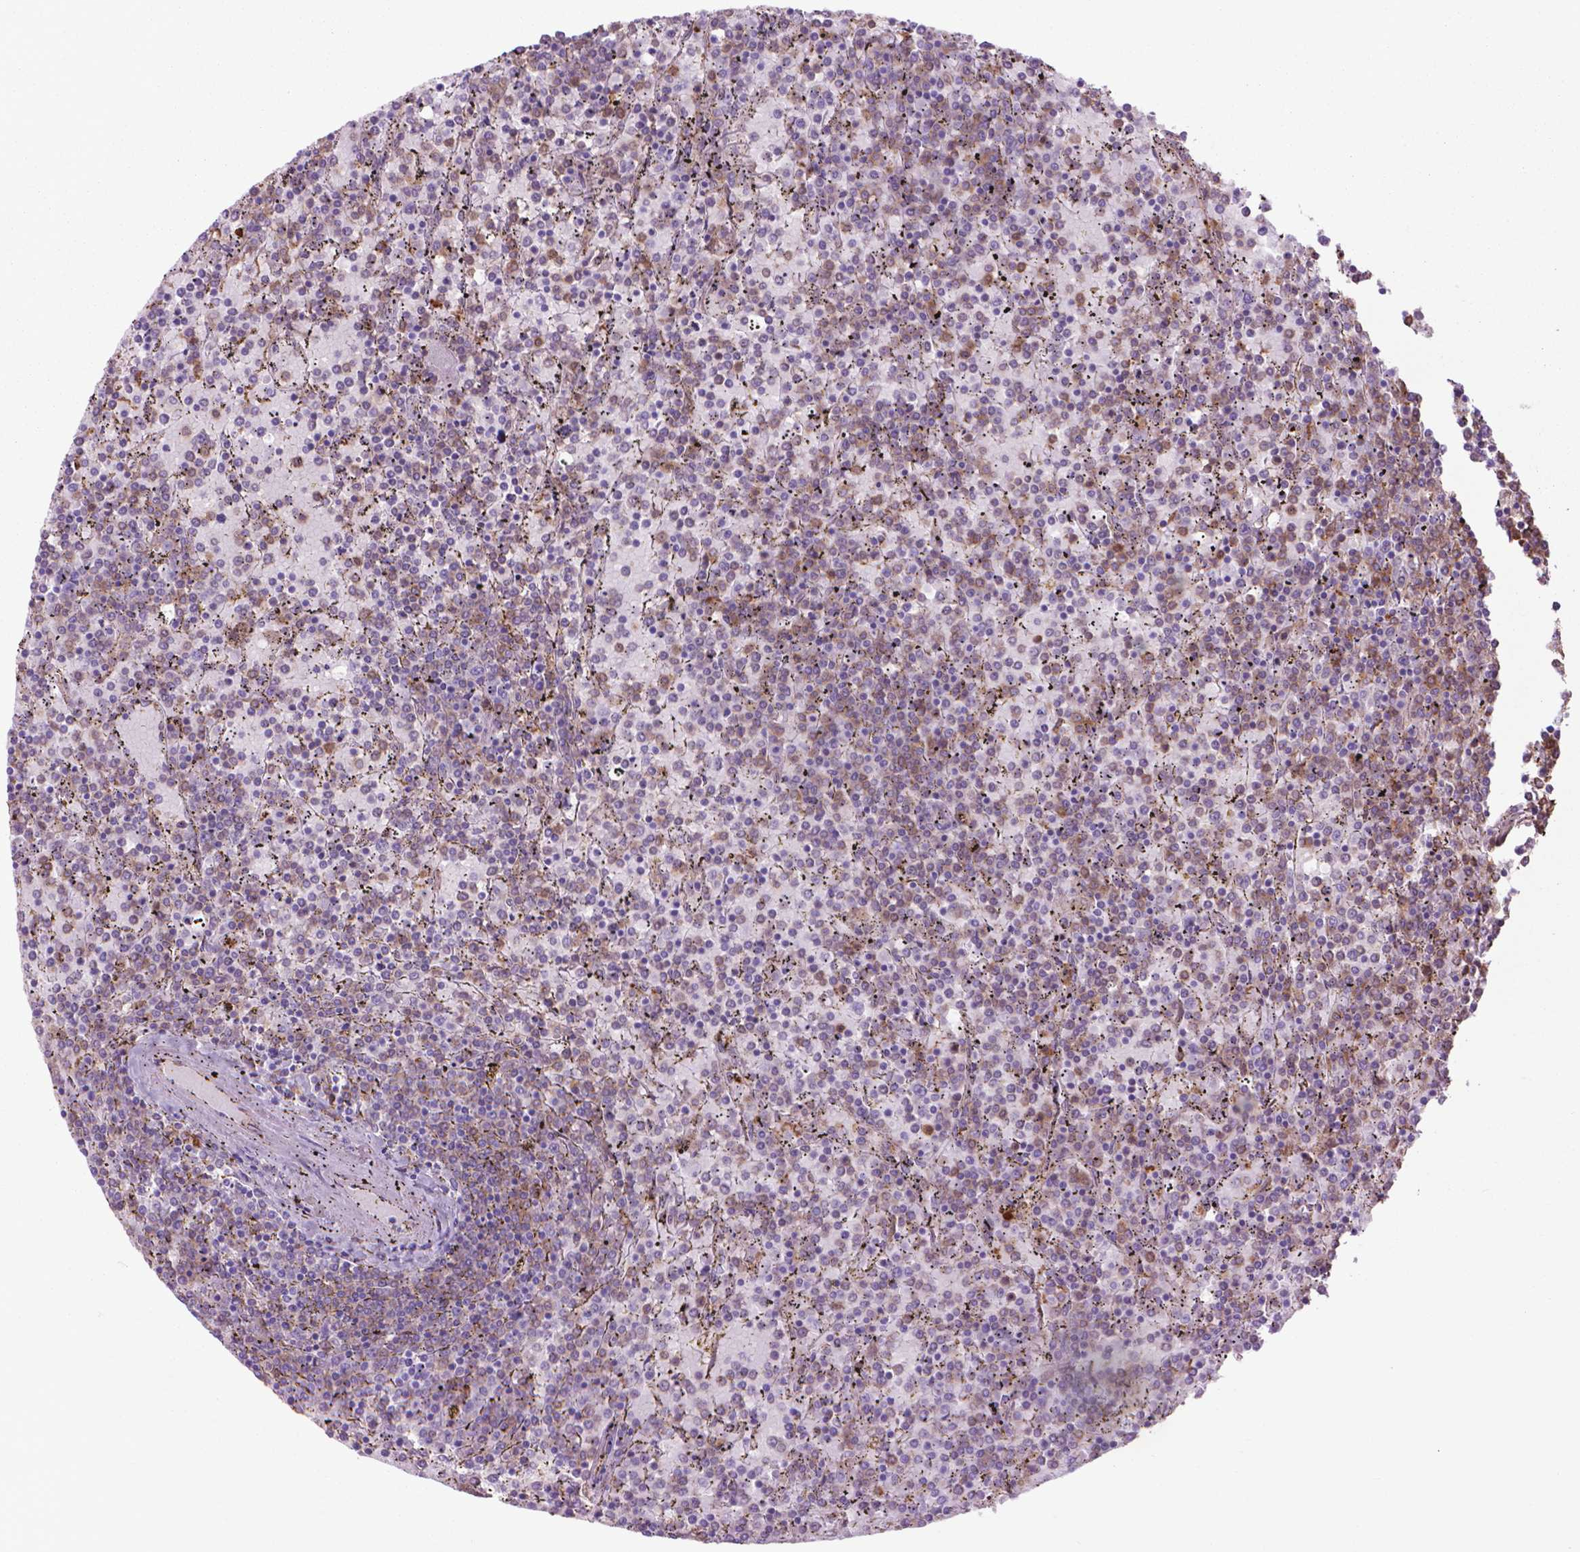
{"staining": {"intensity": "negative", "quantity": "none", "location": "none"}, "tissue": "lymphoma", "cell_type": "Tumor cells", "image_type": "cancer", "snomed": [{"axis": "morphology", "description": "Malignant lymphoma, non-Hodgkin's type, Low grade"}, {"axis": "topography", "description": "Spleen"}], "caption": "Tumor cells show no significant positivity in low-grade malignant lymphoma, non-Hodgkin's type.", "gene": "CORO1B", "patient": {"sex": "female", "age": 77}}